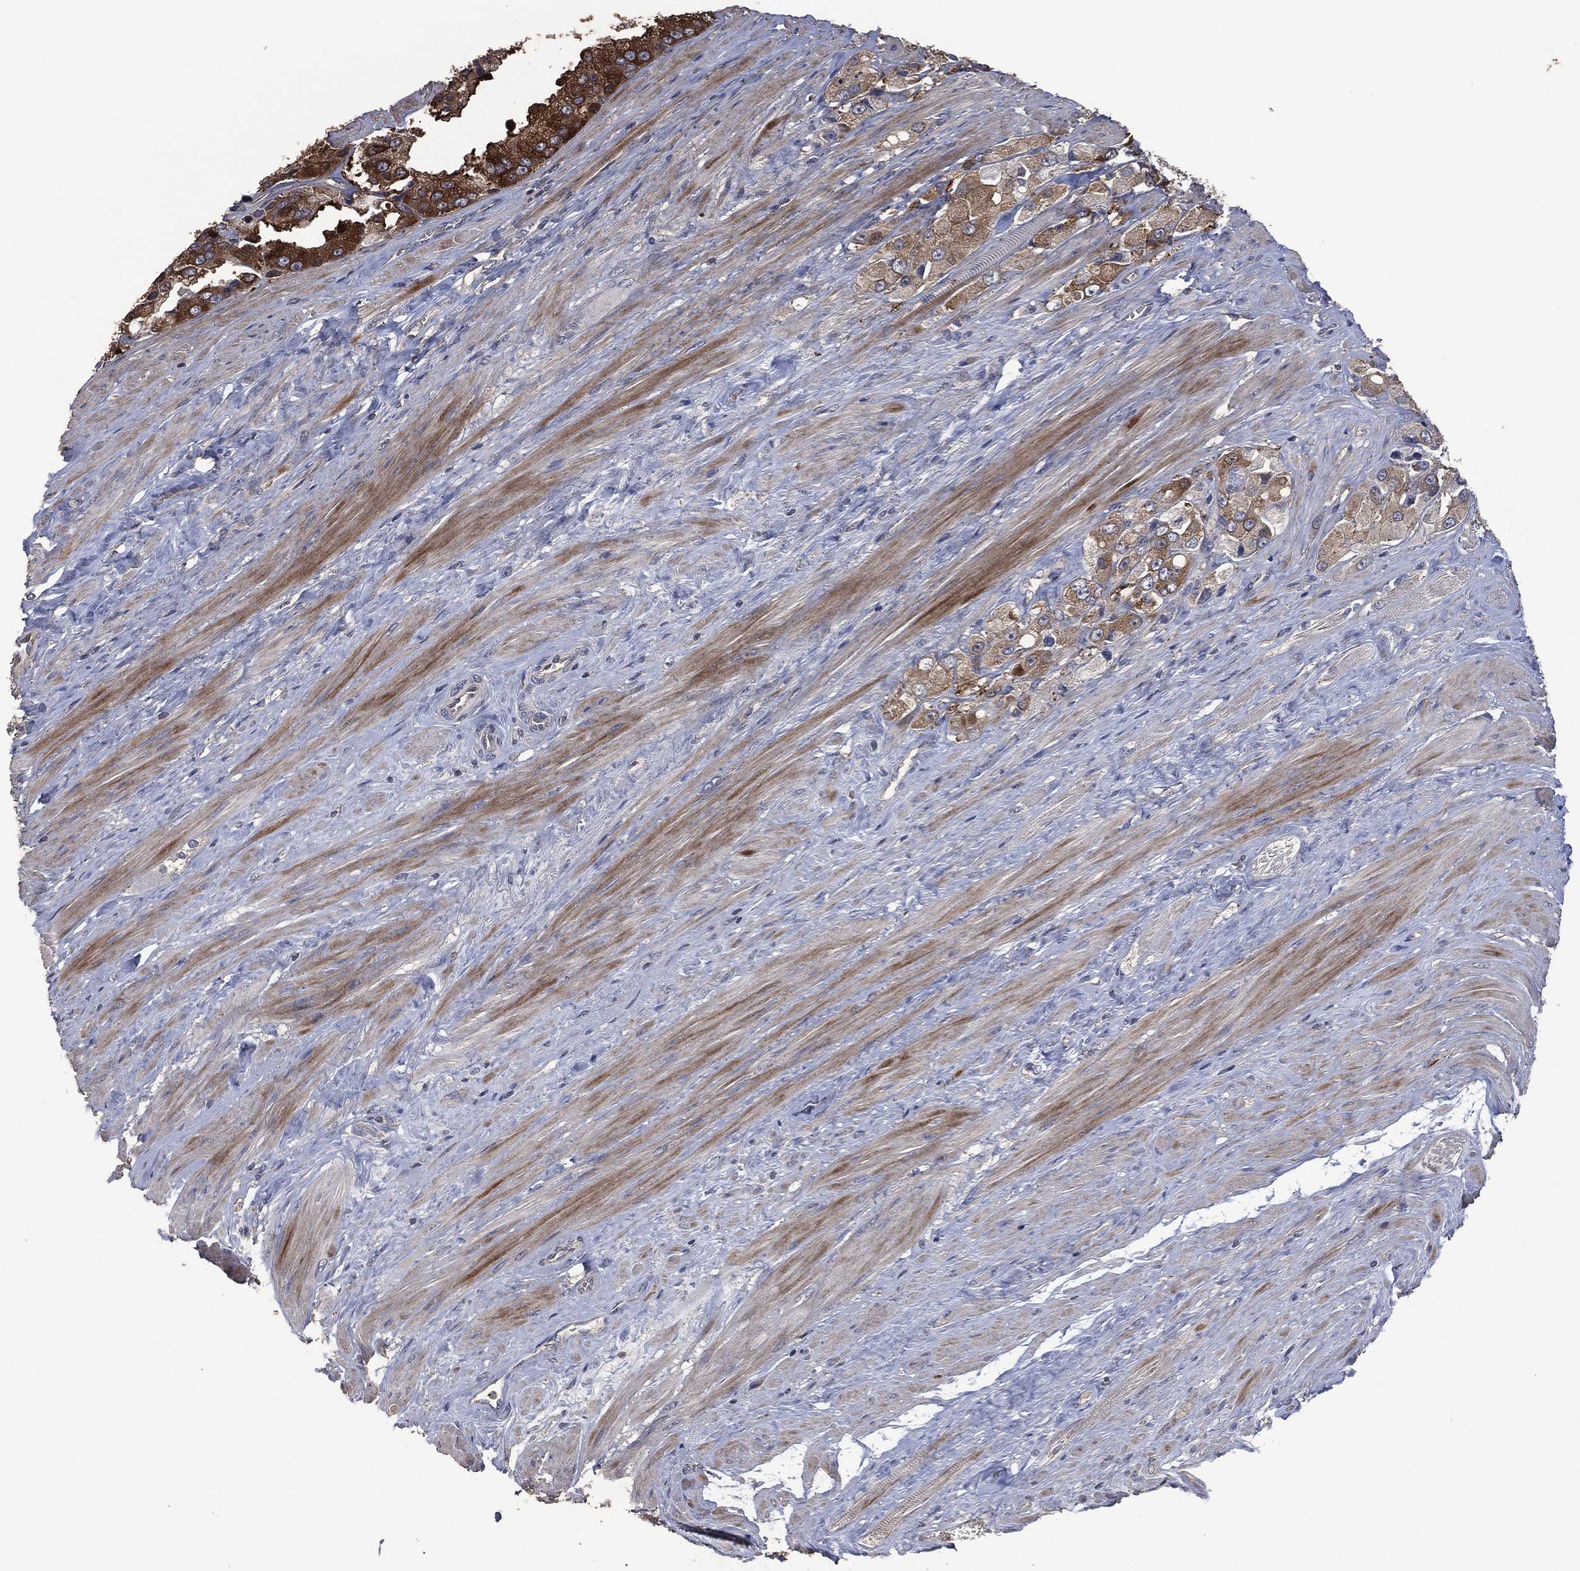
{"staining": {"intensity": "strong", "quantity": "<25%", "location": "cytoplasmic/membranous"}, "tissue": "prostate cancer", "cell_type": "Tumor cells", "image_type": "cancer", "snomed": [{"axis": "morphology", "description": "Adenocarcinoma, NOS"}, {"axis": "topography", "description": "Prostate and seminal vesicle, NOS"}, {"axis": "topography", "description": "Prostate"}], "caption": "Human prostate cancer stained with a protein marker demonstrates strong staining in tumor cells.", "gene": "MSLN", "patient": {"sex": "male", "age": 64}}